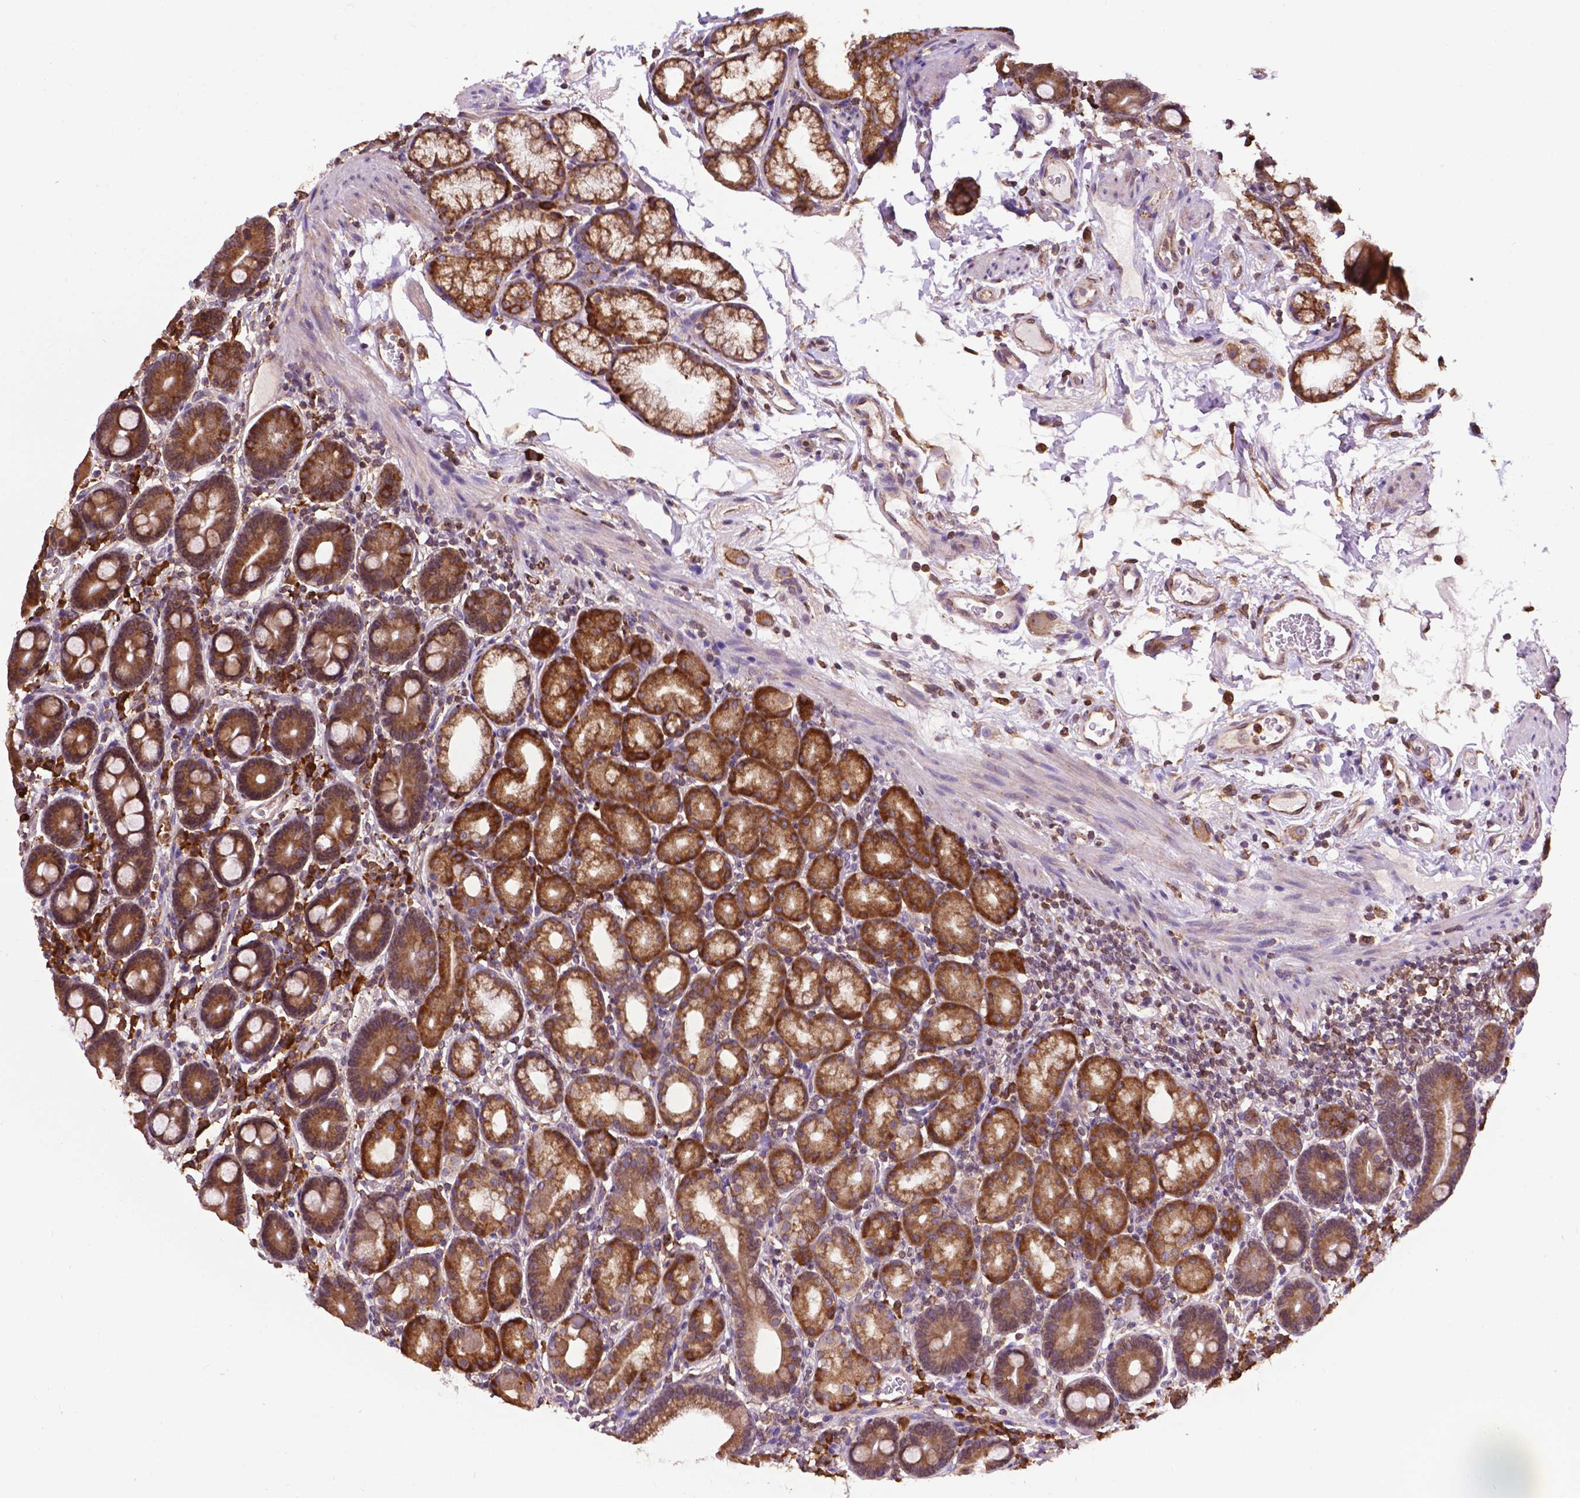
{"staining": {"intensity": "strong", "quantity": ">75%", "location": "cytoplasmic/membranous"}, "tissue": "duodenum", "cell_type": "Glandular cells", "image_type": "normal", "snomed": [{"axis": "morphology", "description": "Normal tissue, NOS"}, {"axis": "topography", "description": "Pancreas"}, {"axis": "topography", "description": "Duodenum"}], "caption": "A brown stain labels strong cytoplasmic/membranous staining of a protein in glandular cells of normal human duodenum.", "gene": "GANAB", "patient": {"sex": "male", "age": 59}}